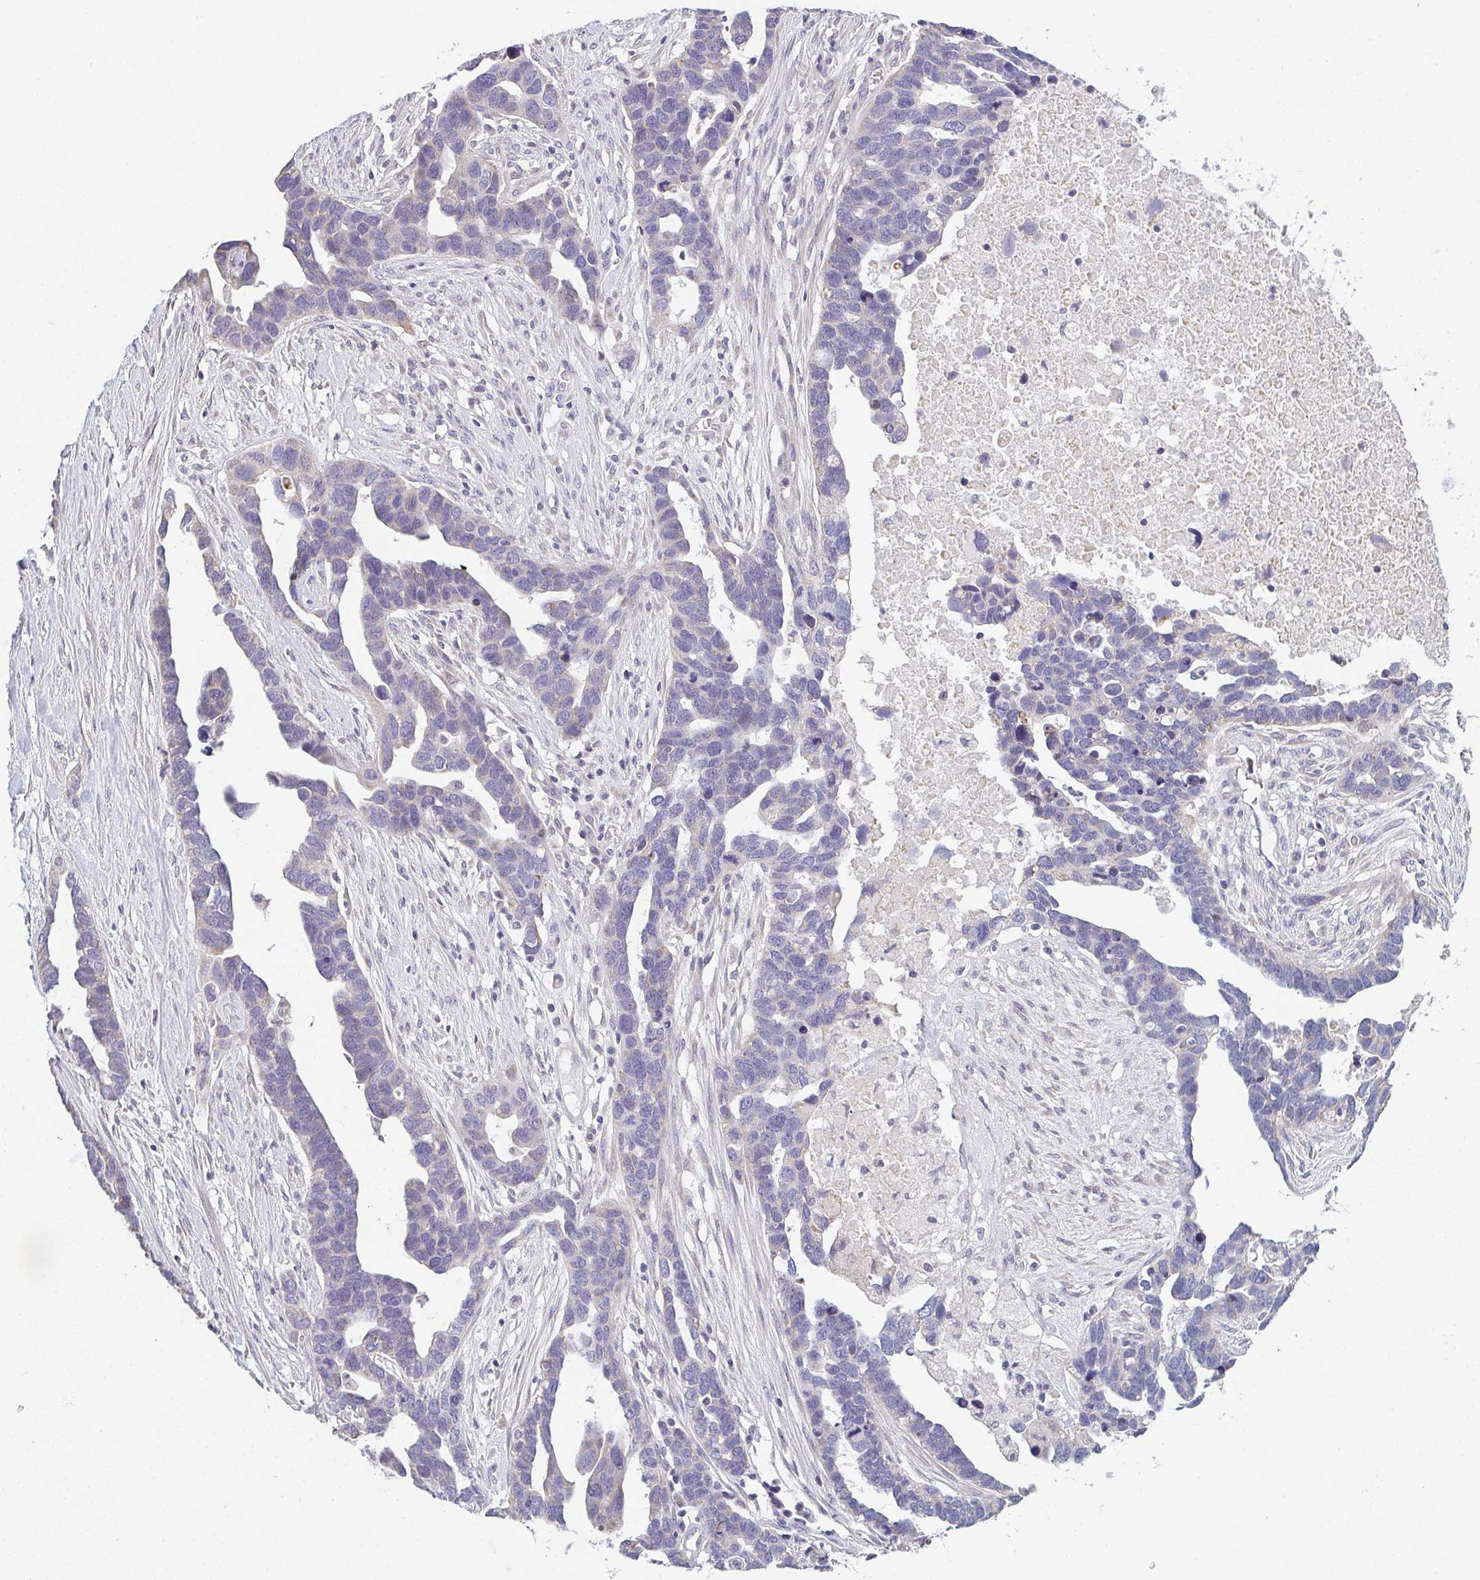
{"staining": {"intensity": "weak", "quantity": "<25%", "location": "cytoplasmic/membranous"}, "tissue": "ovarian cancer", "cell_type": "Tumor cells", "image_type": "cancer", "snomed": [{"axis": "morphology", "description": "Cystadenocarcinoma, serous, NOS"}, {"axis": "topography", "description": "Ovary"}], "caption": "The image displays no significant positivity in tumor cells of ovarian cancer (serous cystadenocarcinoma).", "gene": "CACNA1S", "patient": {"sex": "female", "age": 54}}